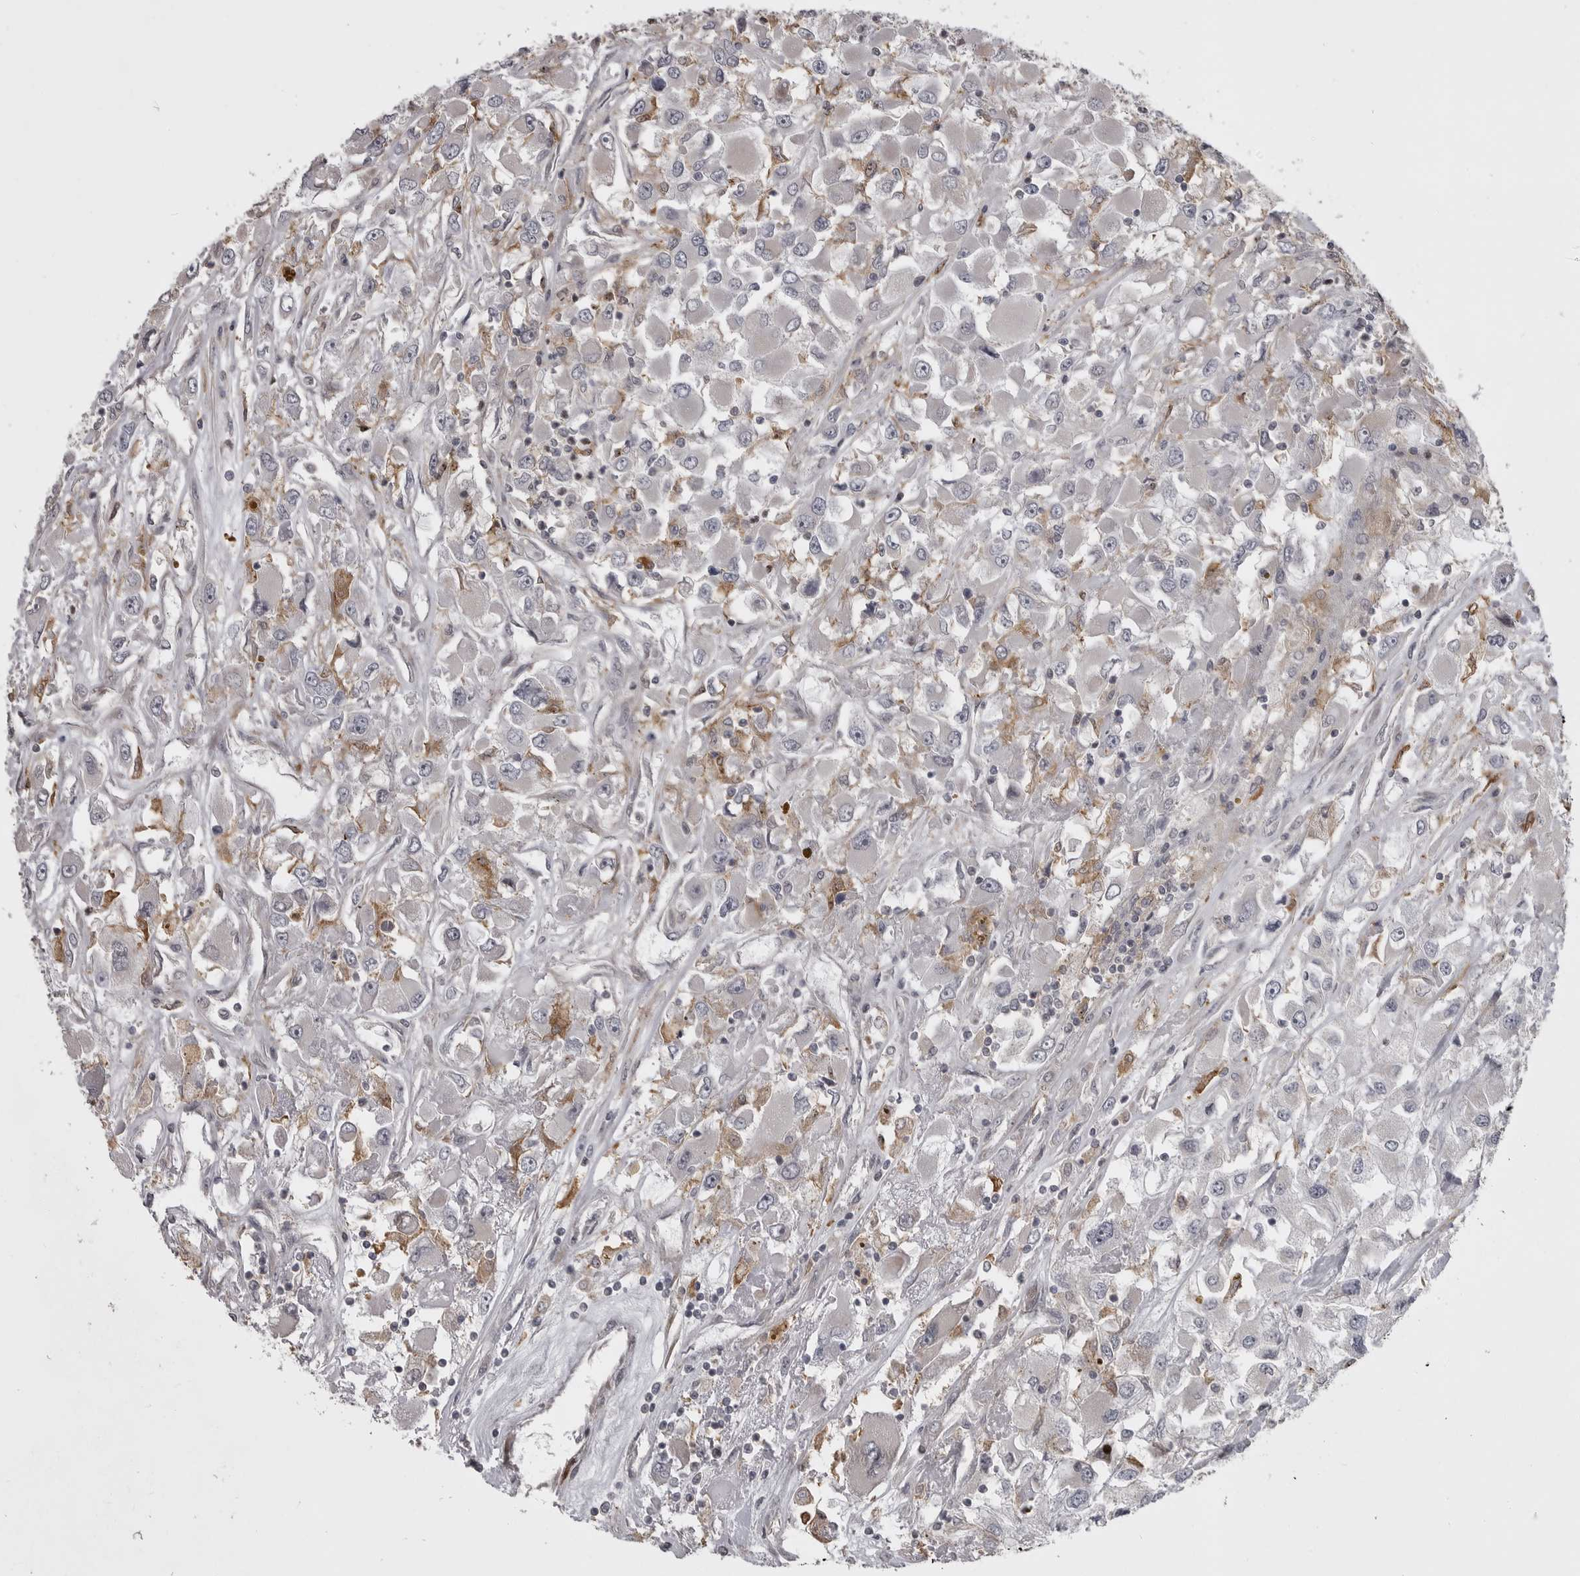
{"staining": {"intensity": "negative", "quantity": "none", "location": "none"}, "tissue": "renal cancer", "cell_type": "Tumor cells", "image_type": "cancer", "snomed": [{"axis": "morphology", "description": "Adenocarcinoma, NOS"}, {"axis": "topography", "description": "Kidney"}], "caption": "Tumor cells are negative for brown protein staining in renal adenocarcinoma.", "gene": "ZNRF1", "patient": {"sex": "female", "age": 52}}